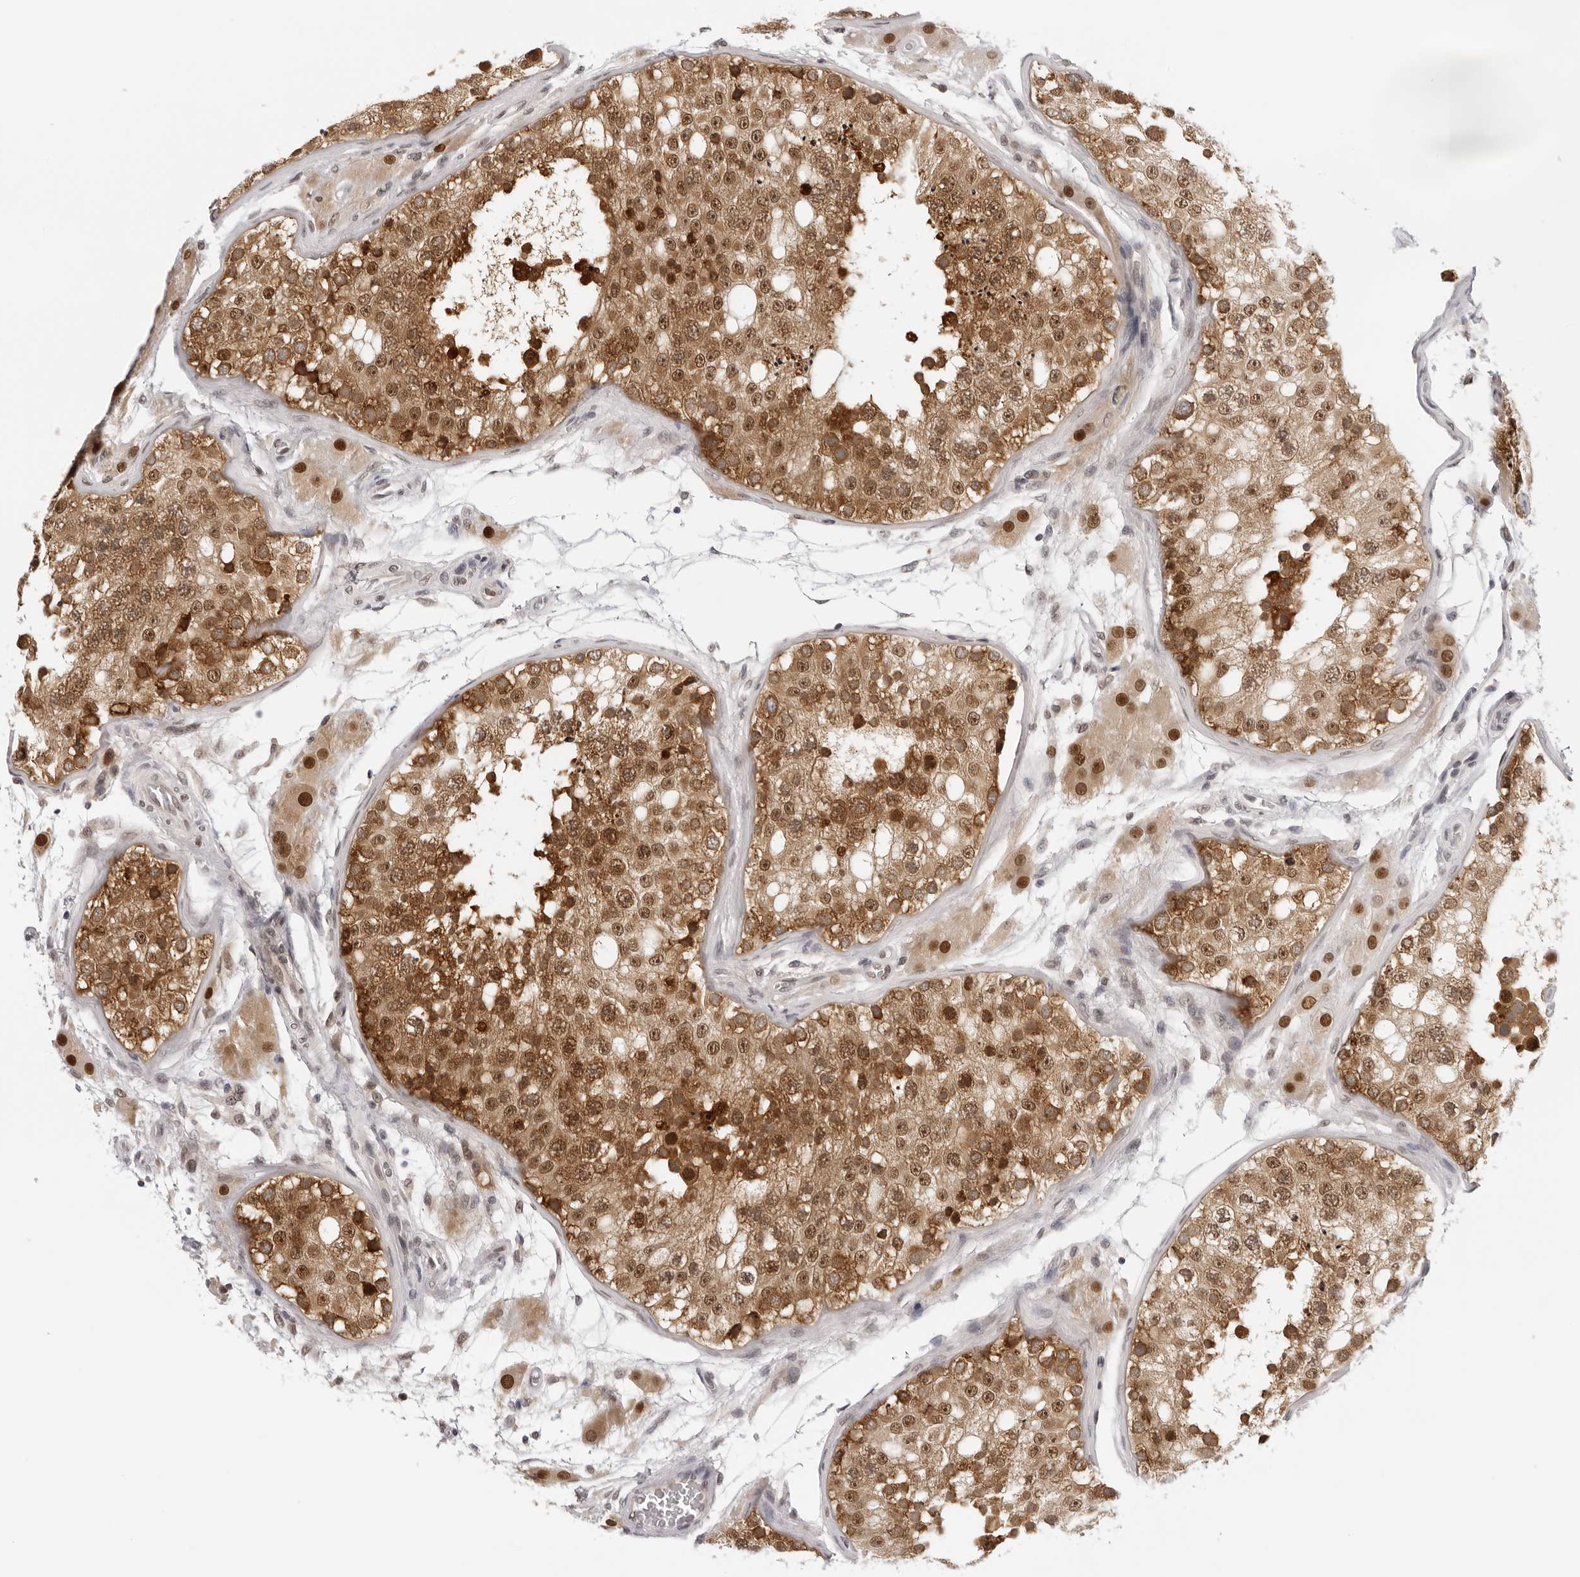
{"staining": {"intensity": "strong", "quantity": "25%-75%", "location": "cytoplasmic/membranous,nuclear"}, "tissue": "testis", "cell_type": "Cells in seminiferous ducts", "image_type": "normal", "snomed": [{"axis": "morphology", "description": "Normal tissue, NOS"}, {"axis": "topography", "description": "Testis"}], "caption": "A high-resolution micrograph shows IHC staining of benign testis, which shows strong cytoplasmic/membranous,nuclear staining in about 25%-75% of cells in seminiferous ducts. The protein of interest is shown in brown color, while the nuclei are stained blue.", "gene": "WDR77", "patient": {"sex": "male", "age": 26}}